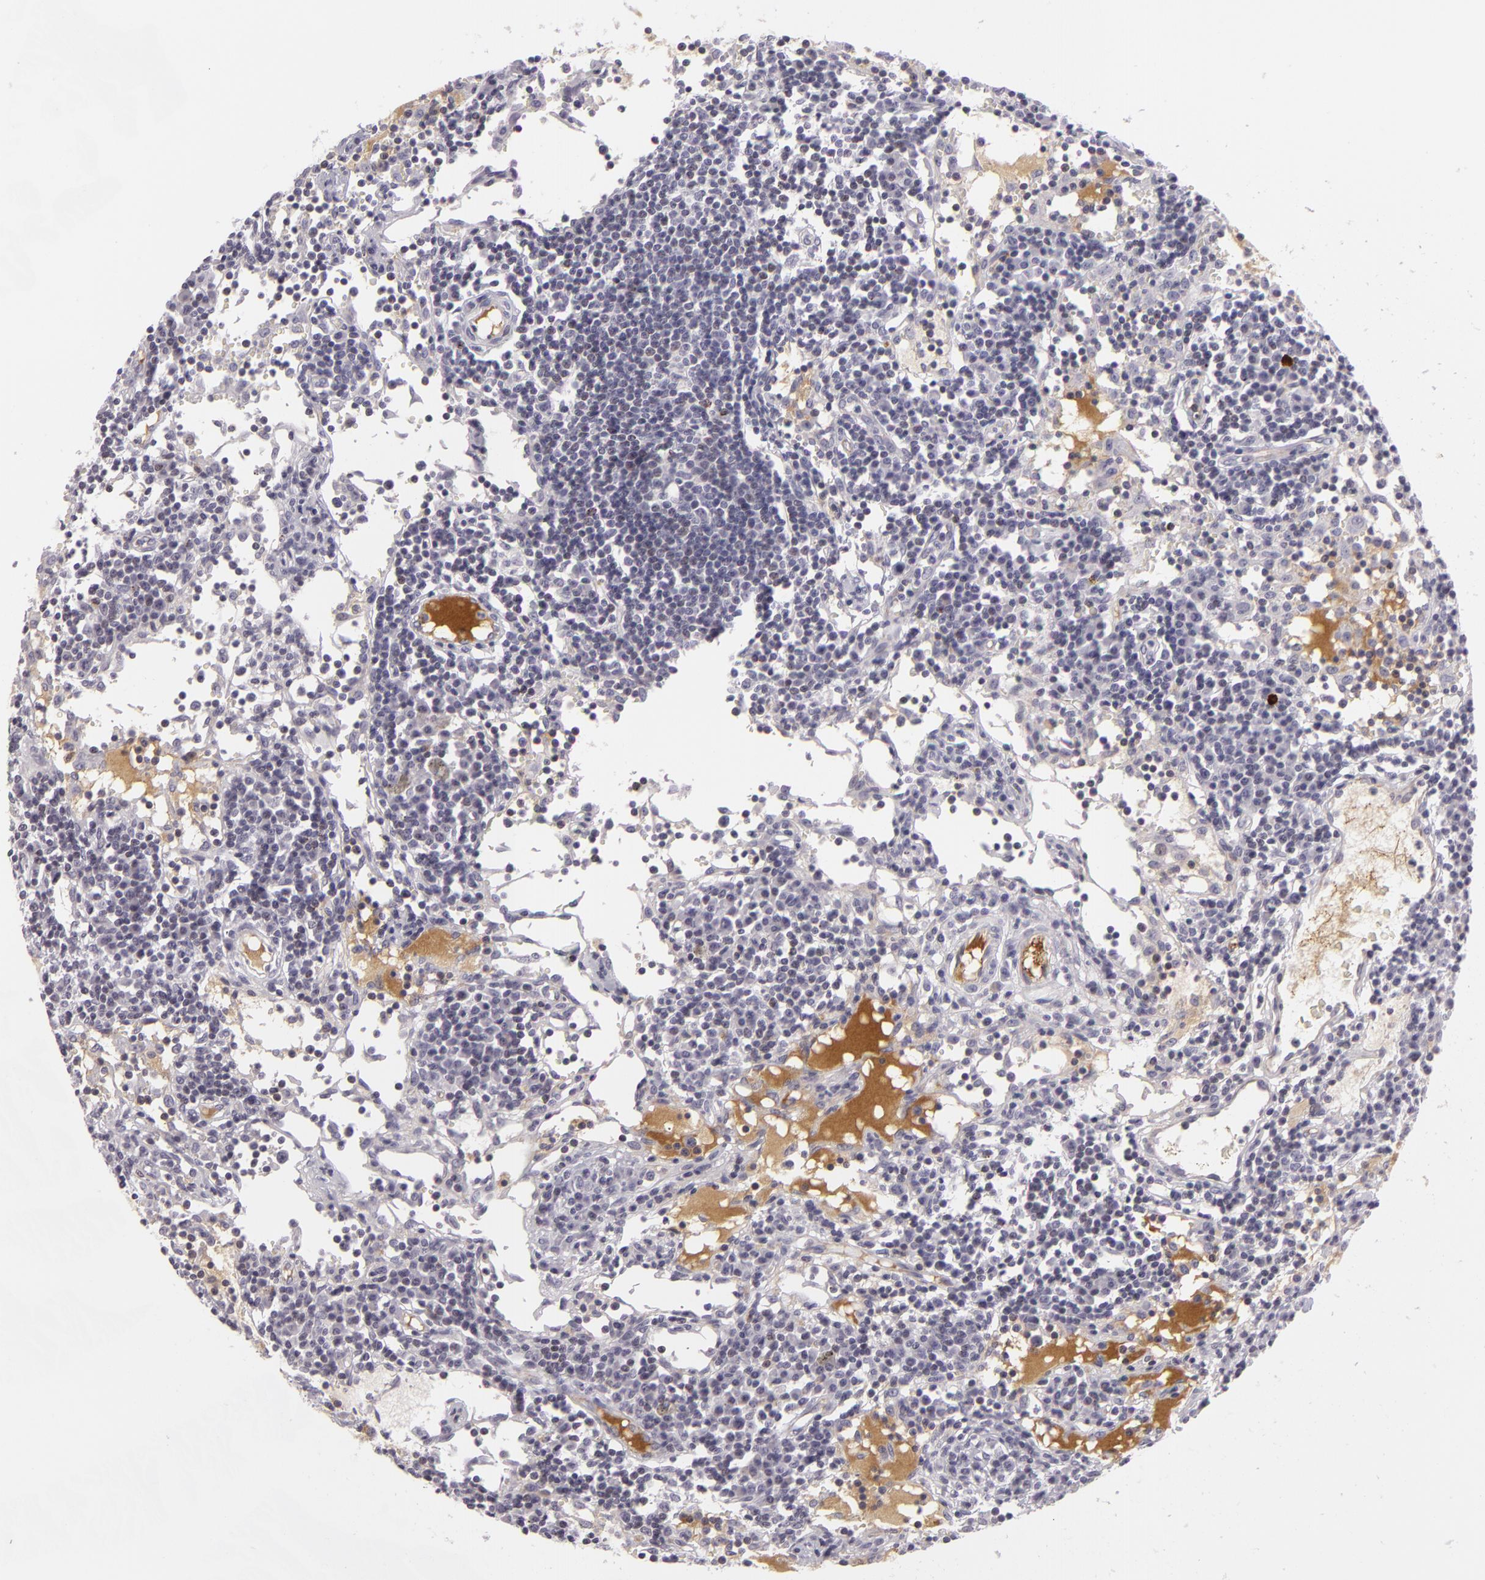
{"staining": {"intensity": "negative", "quantity": "none", "location": "none"}, "tissue": "lymph node", "cell_type": "Germinal center cells", "image_type": "normal", "snomed": [{"axis": "morphology", "description": "Normal tissue, NOS"}, {"axis": "topography", "description": "Lymph node"}], "caption": "Normal lymph node was stained to show a protein in brown. There is no significant positivity in germinal center cells.", "gene": "CTNNB1", "patient": {"sex": "female", "age": 55}}